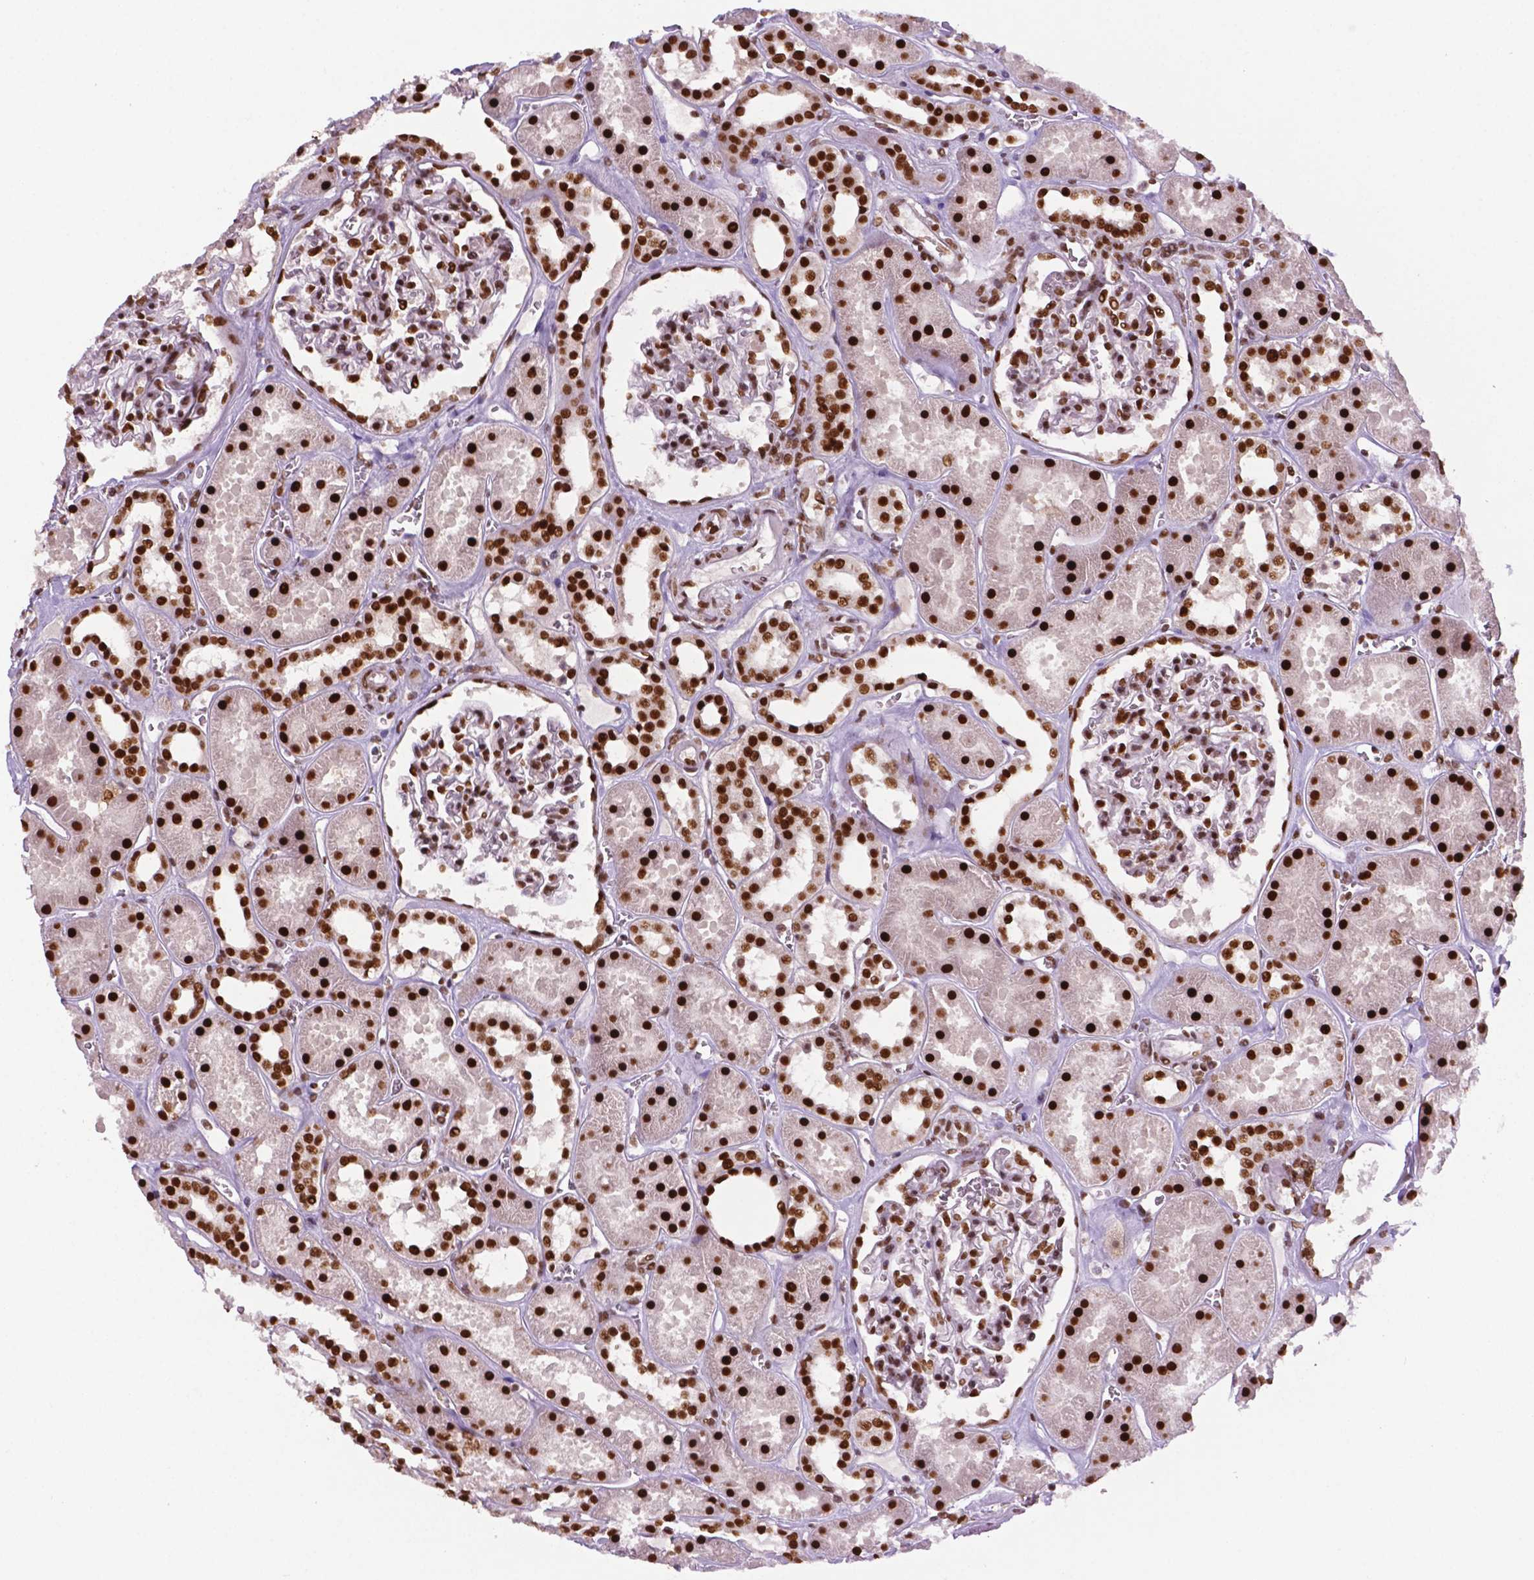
{"staining": {"intensity": "strong", "quantity": ">75%", "location": "nuclear"}, "tissue": "kidney", "cell_type": "Cells in glomeruli", "image_type": "normal", "snomed": [{"axis": "morphology", "description": "Normal tissue, NOS"}, {"axis": "topography", "description": "Kidney"}], "caption": "A photomicrograph showing strong nuclear expression in approximately >75% of cells in glomeruli in normal kidney, as visualized by brown immunohistochemical staining.", "gene": "MLH1", "patient": {"sex": "female", "age": 41}}